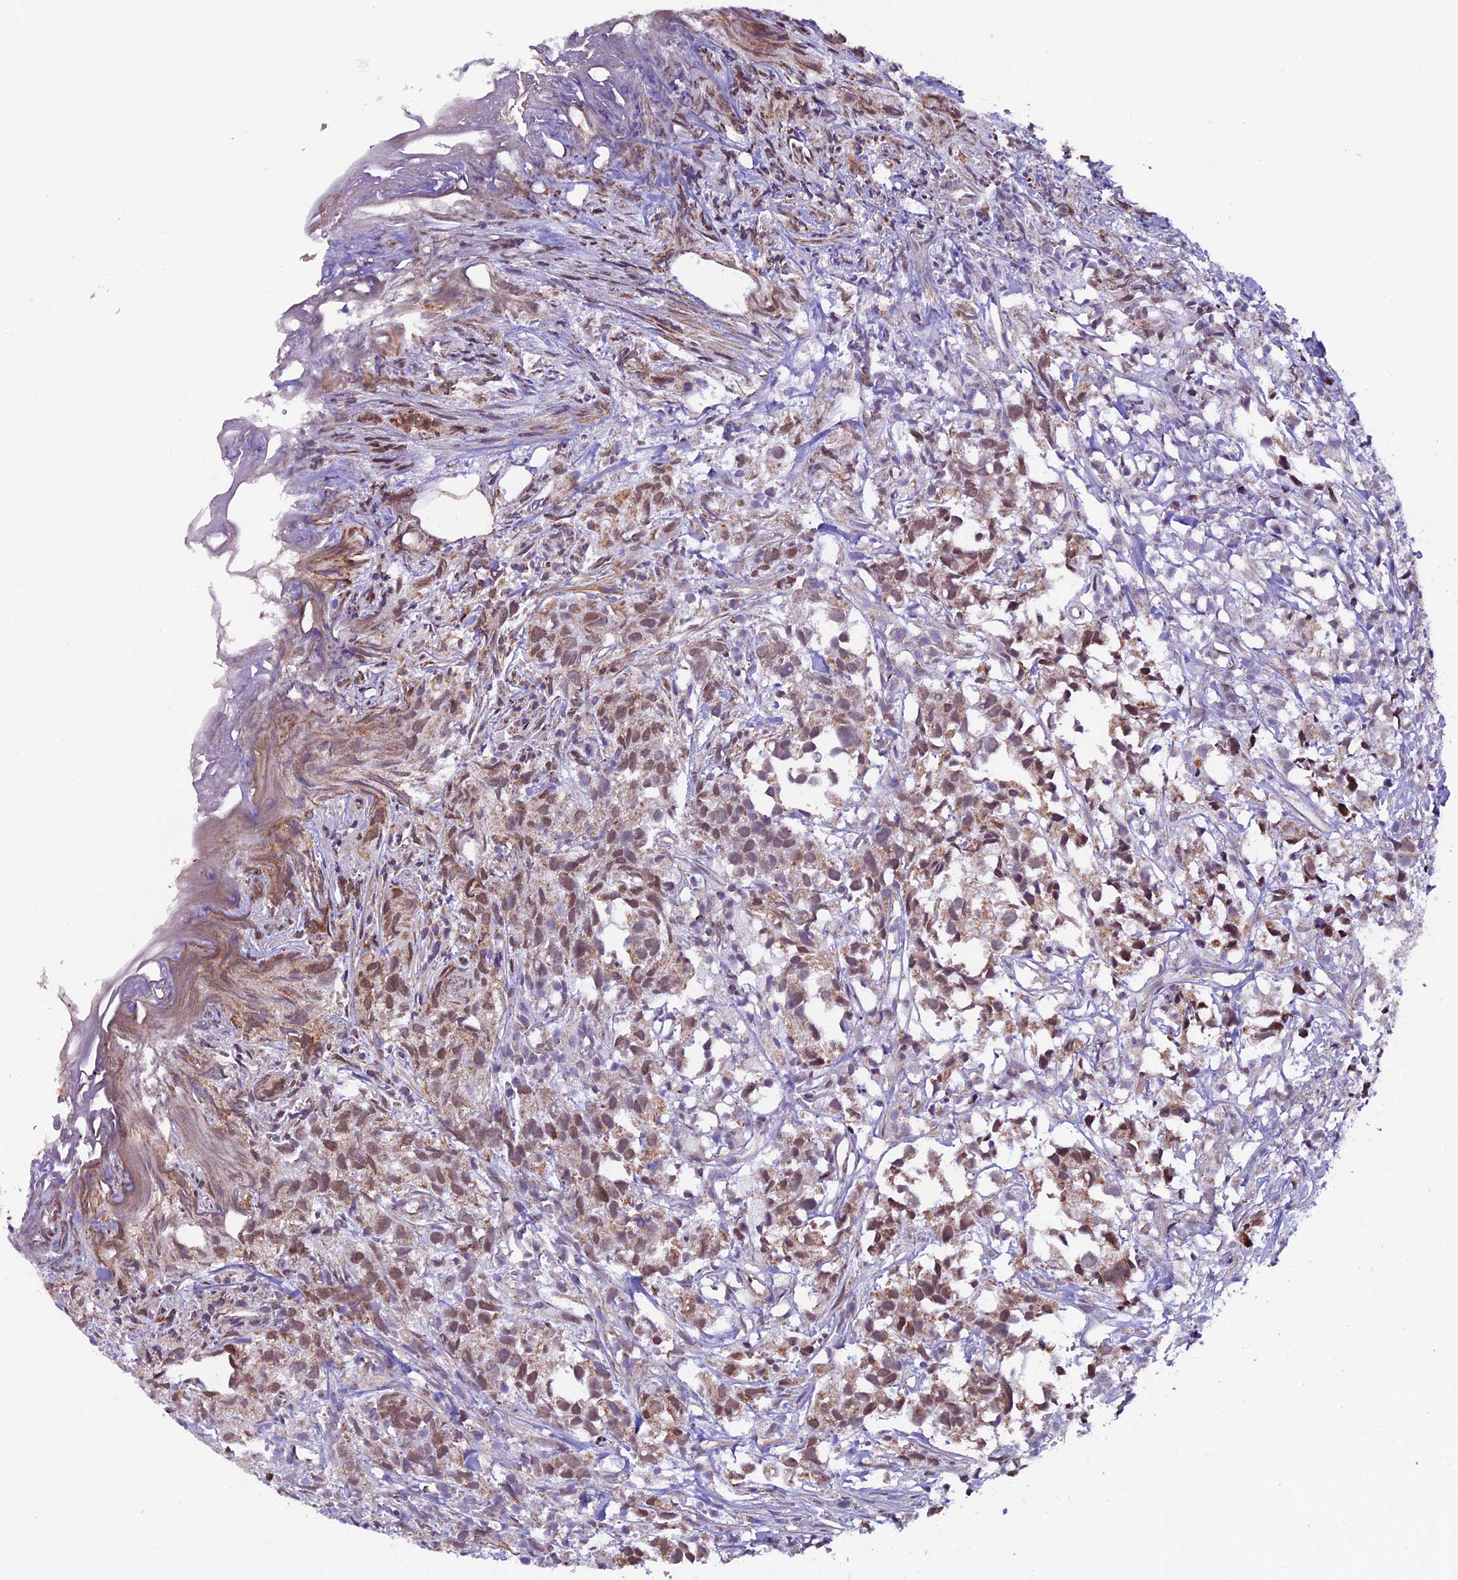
{"staining": {"intensity": "moderate", "quantity": ">75%", "location": "cytoplasmic/membranous,nuclear"}, "tissue": "urothelial cancer", "cell_type": "Tumor cells", "image_type": "cancer", "snomed": [{"axis": "morphology", "description": "Urothelial carcinoma, High grade"}, {"axis": "topography", "description": "Urinary bladder"}], "caption": "The photomicrograph reveals staining of urothelial carcinoma (high-grade), revealing moderate cytoplasmic/membranous and nuclear protein expression (brown color) within tumor cells.", "gene": "TFAM", "patient": {"sex": "female", "age": 75}}